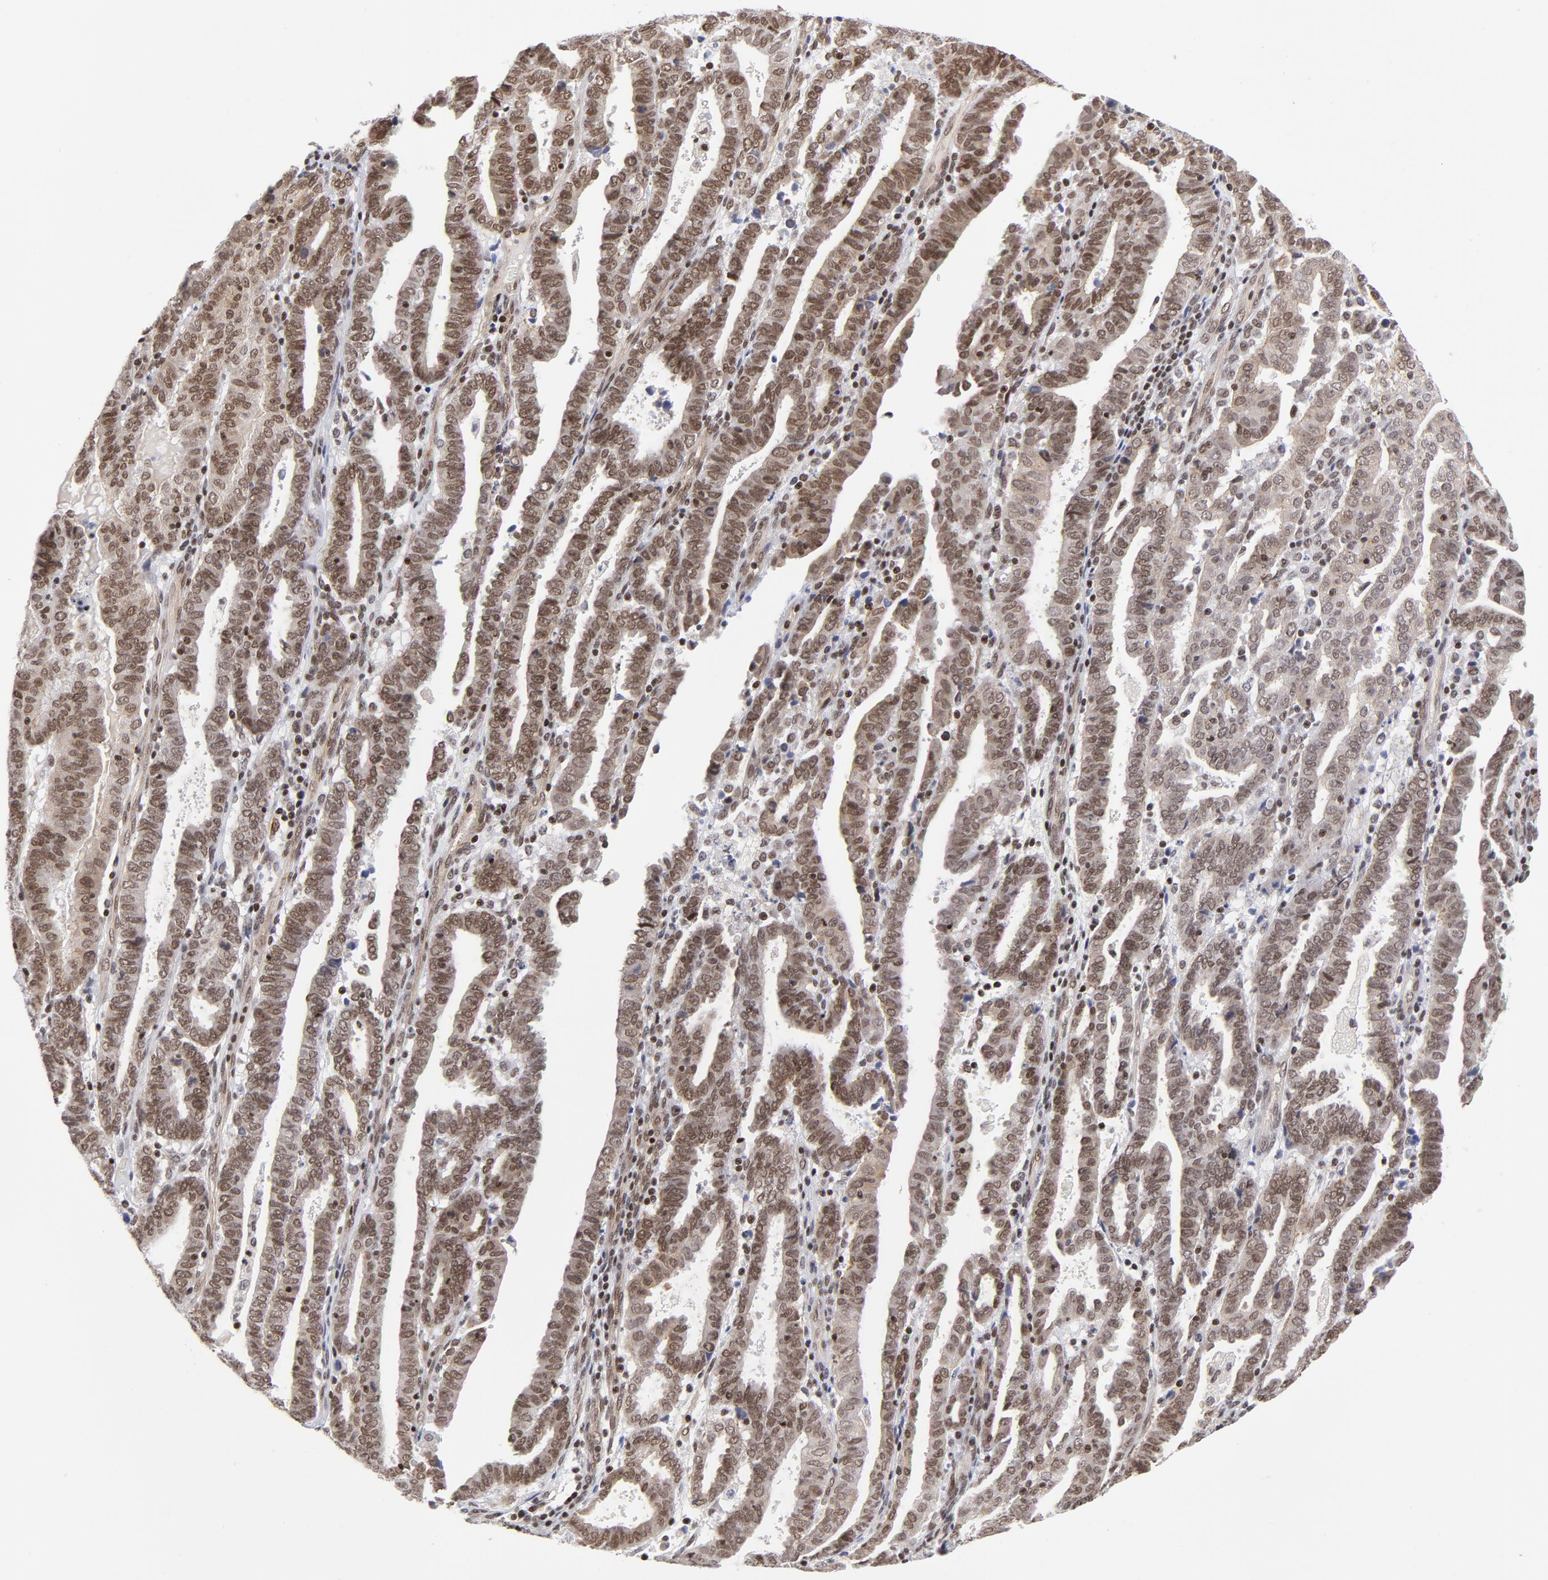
{"staining": {"intensity": "strong", "quantity": ">75%", "location": "nuclear"}, "tissue": "endometrial cancer", "cell_type": "Tumor cells", "image_type": "cancer", "snomed": [{"axis": "morphology", "description": "Adenocarcinoma, NOS"}, {"axis": "topography", "description": "Uterus"}], "caption": "Immunohistochemistry of human endometrial adenocarcinoma displays high levels of strong nuclear staining in approximately >75% of tumor cells. The staining is performed using DAB brown chromogen to label protein expression. The nuclei are counter-stained blue using hematoxylin.", "gene": "CTCF", "patient": {"sex": "female", "age": 83}}